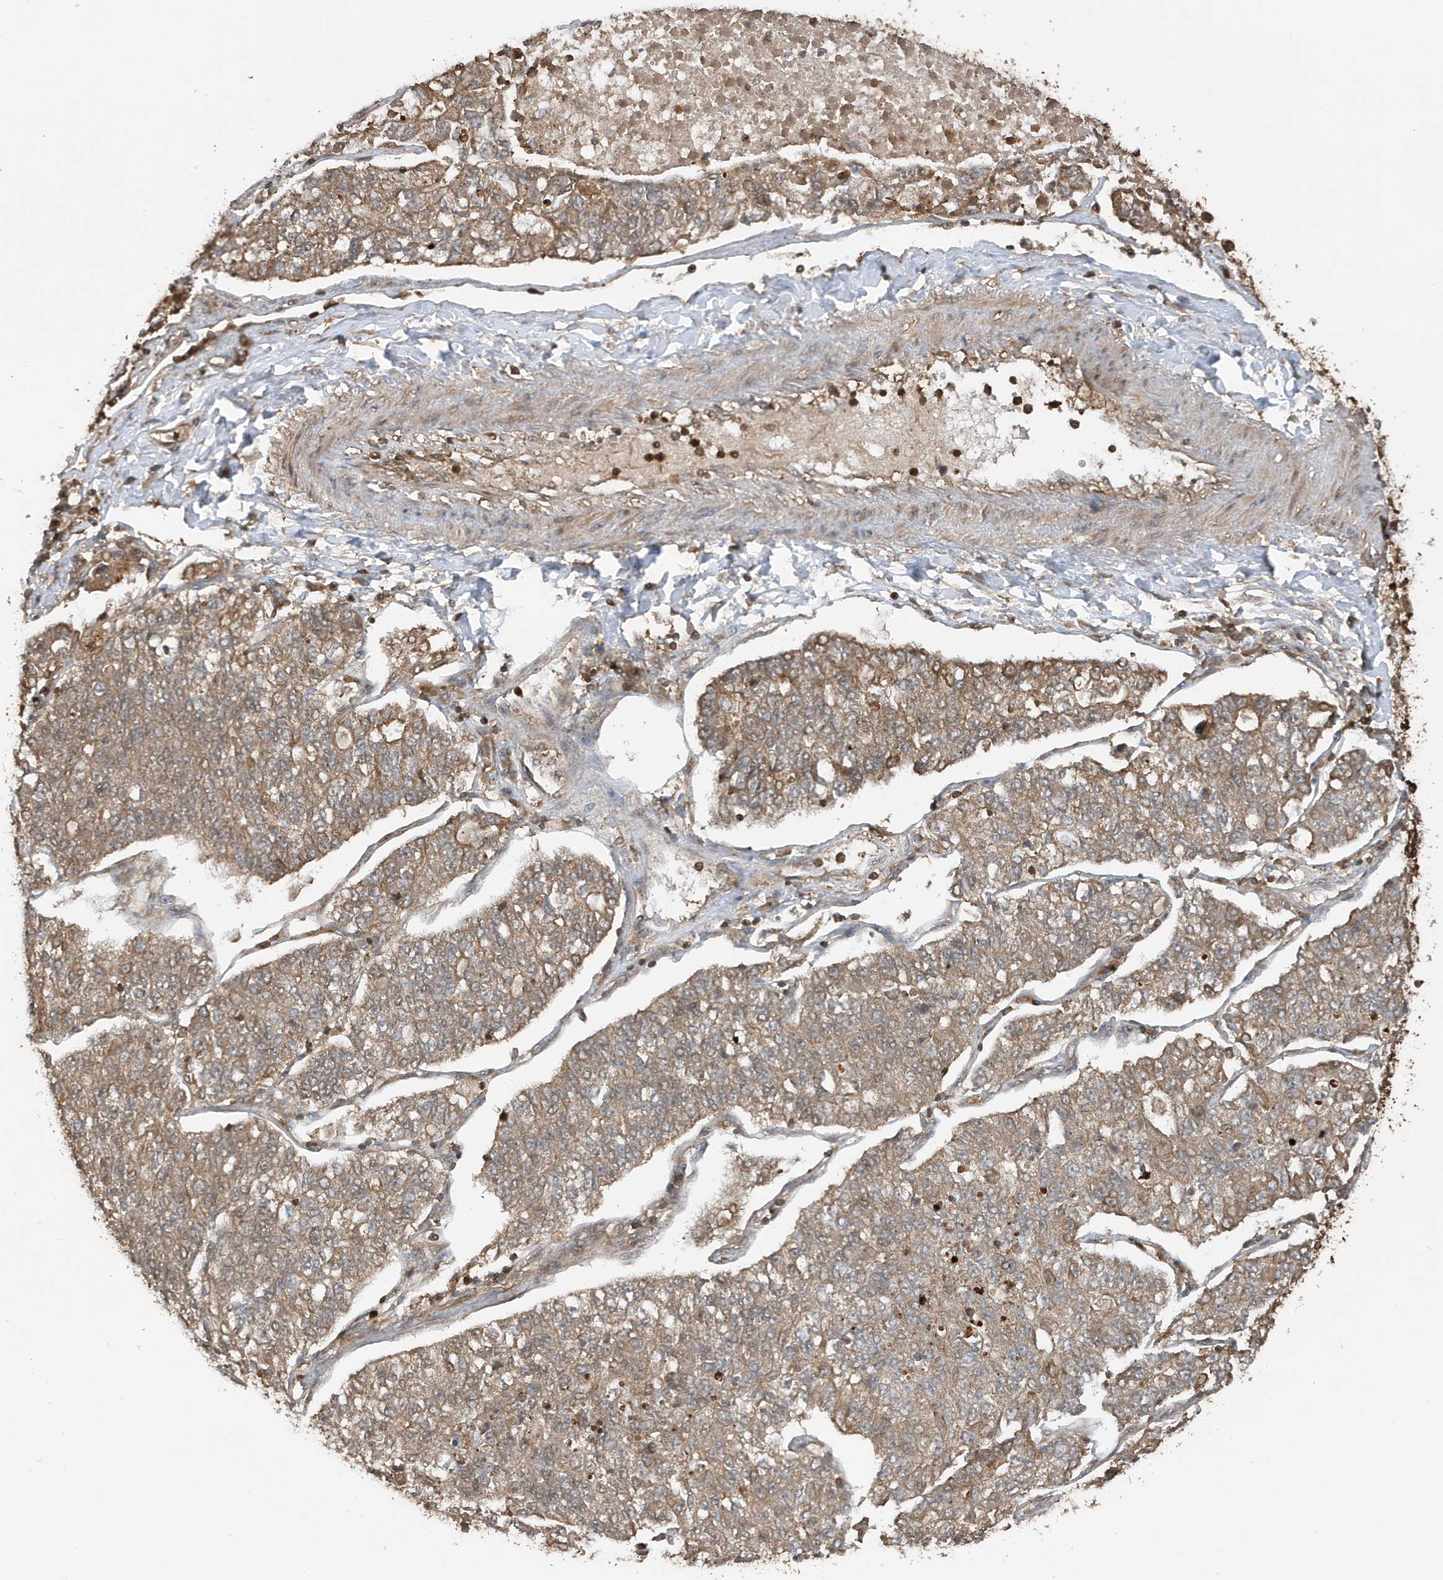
{"staining": {"intensity": "weak", "quantity": ">75%", "location": "cytoplasmic/membranous"}, "tissue": "lung cancer", "cell_type": "Tumor cells", "image_type": "cancer", "snomed": [{"axis": "morphology", "description": "Adenocarcinoma, NOS"}, {"axis": "topography", "description": "Lung"}], "caption": "Adenocarcinoma (lung) stained for a protein exhibits weak cytoplasmic/membranous positivity in tumor cells.", "gene": "ASAP1", "patient": {"sex": "male", "age": 49}}